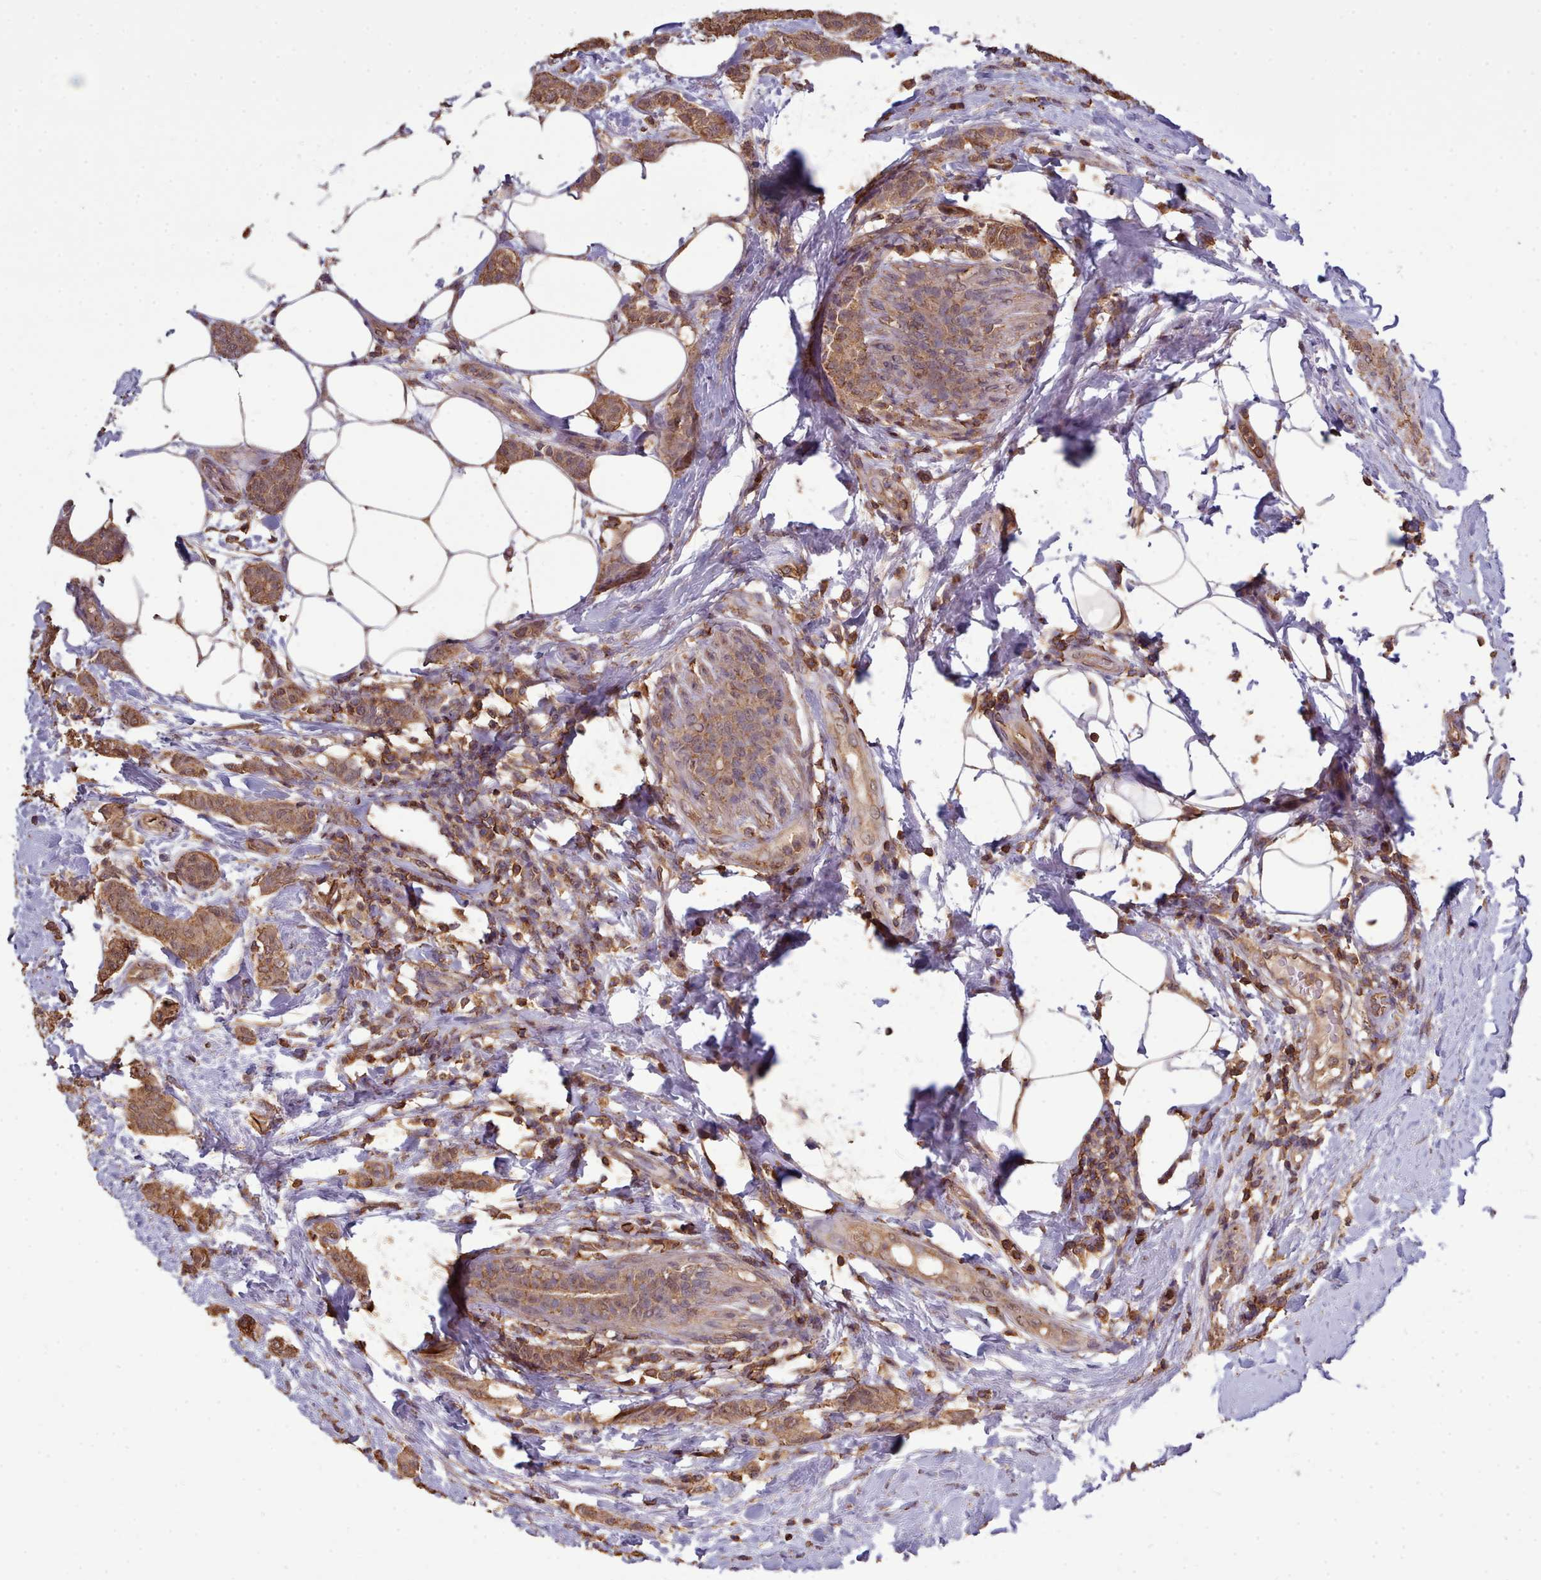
{"staining": {"intensity": "moderate", "quantity": ">75%", "location": "cytoplasmic/membranous"}, "tissue": "breast cancer", "cell_type": "Tumor cells", "image_type": "cancer", "snomed": [{"axis": "morphology", "description": "Duct carcinoma"}, {"axis": "topography", "description": "Breast"}], "caption": "There is medium levels of moderate cytoplasmic/membranous positivity in tumor cells of invasive ductal carcinoma (breast), as demonstrated by immunohistochemical staining (brown color).", "gene": "METRN", "patient": {"sex": "female", "age": 72}}